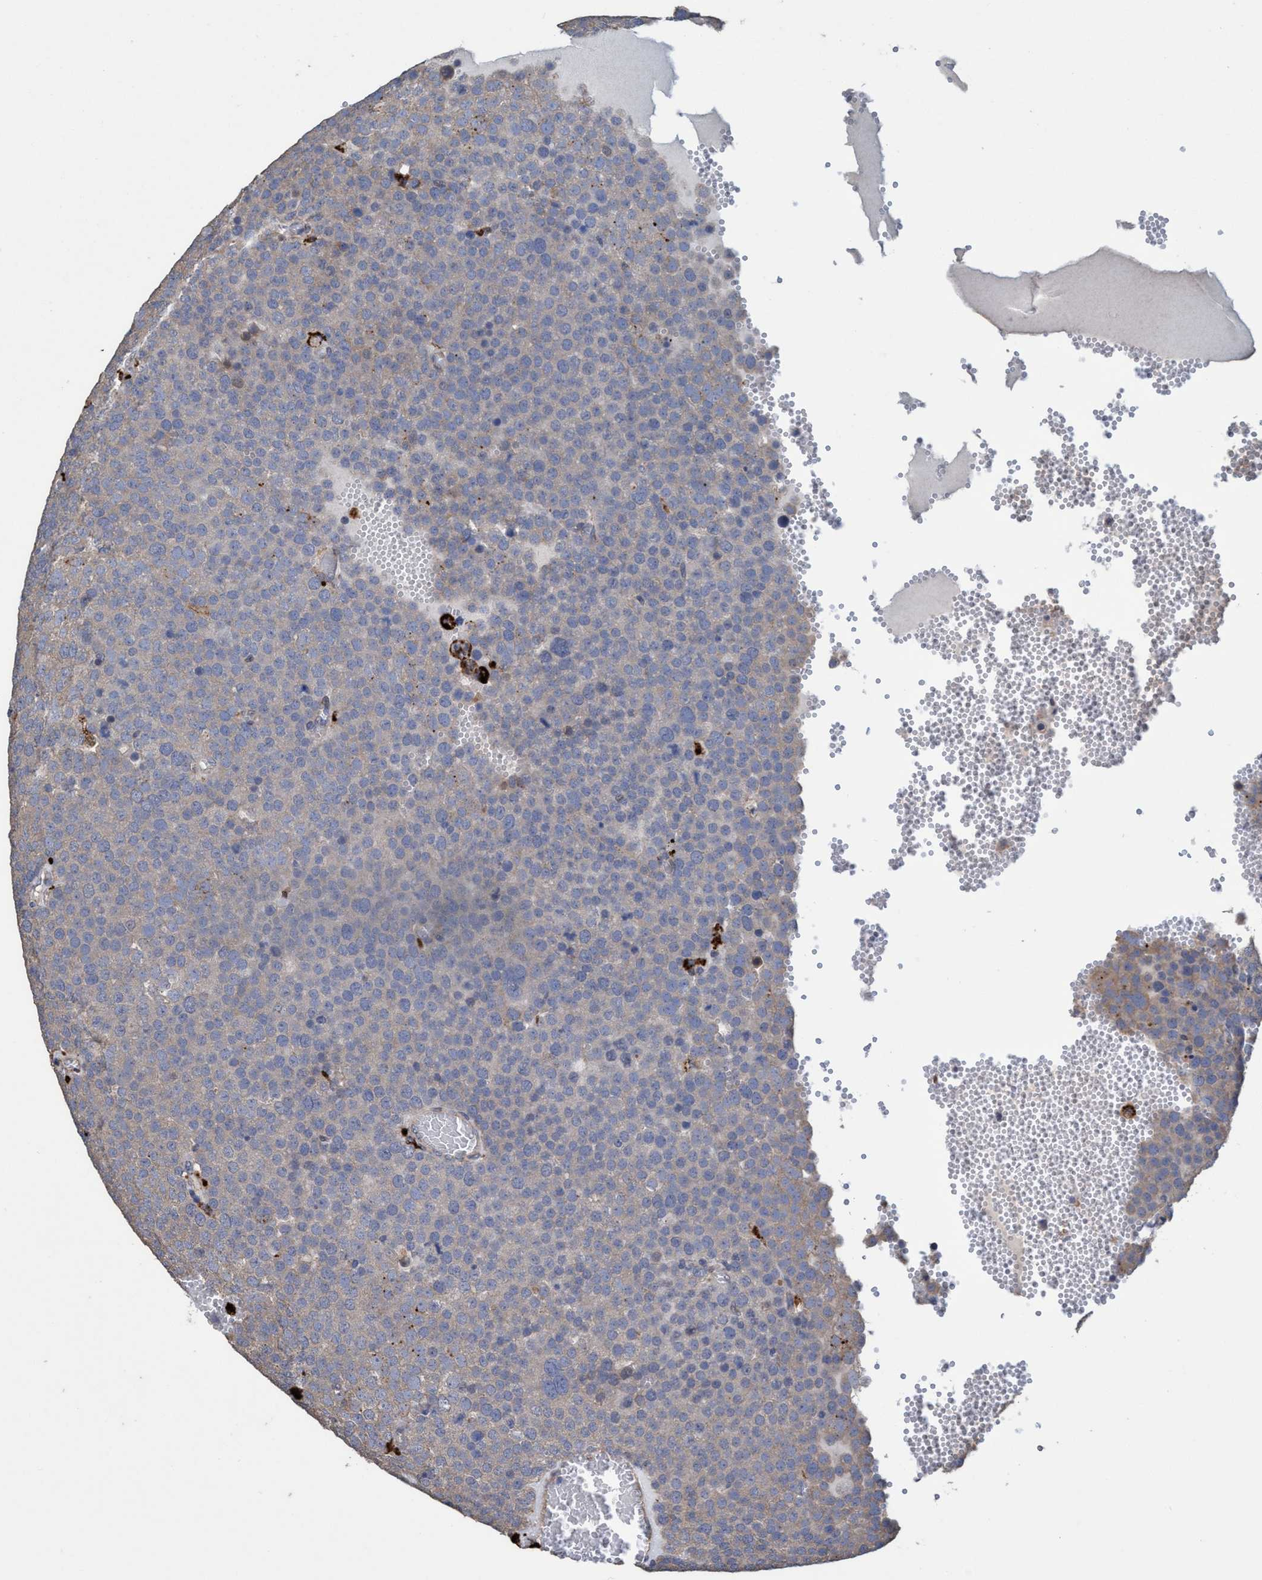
{"staining": {"intensity": "negative", "quantity": "none", "location": "none"}, "tissue": "testis cancer", "cell_type": "Tumor cells", "image_type": "cancer", "snomed": [{"axis": "morphology", "description": "Normal tissue, NOS"}, {"axis": "morphology", "description": "Seminoma, NOS"}, {"axis": "topography", "description": "Testis"}], "caption": "An immunohistochemistry micrograph of testis cancer is shown. There is no staining in tumor cells of testis cancer.", "gene": "BBS9", "patient": {"sex": "male", "age": 71}}